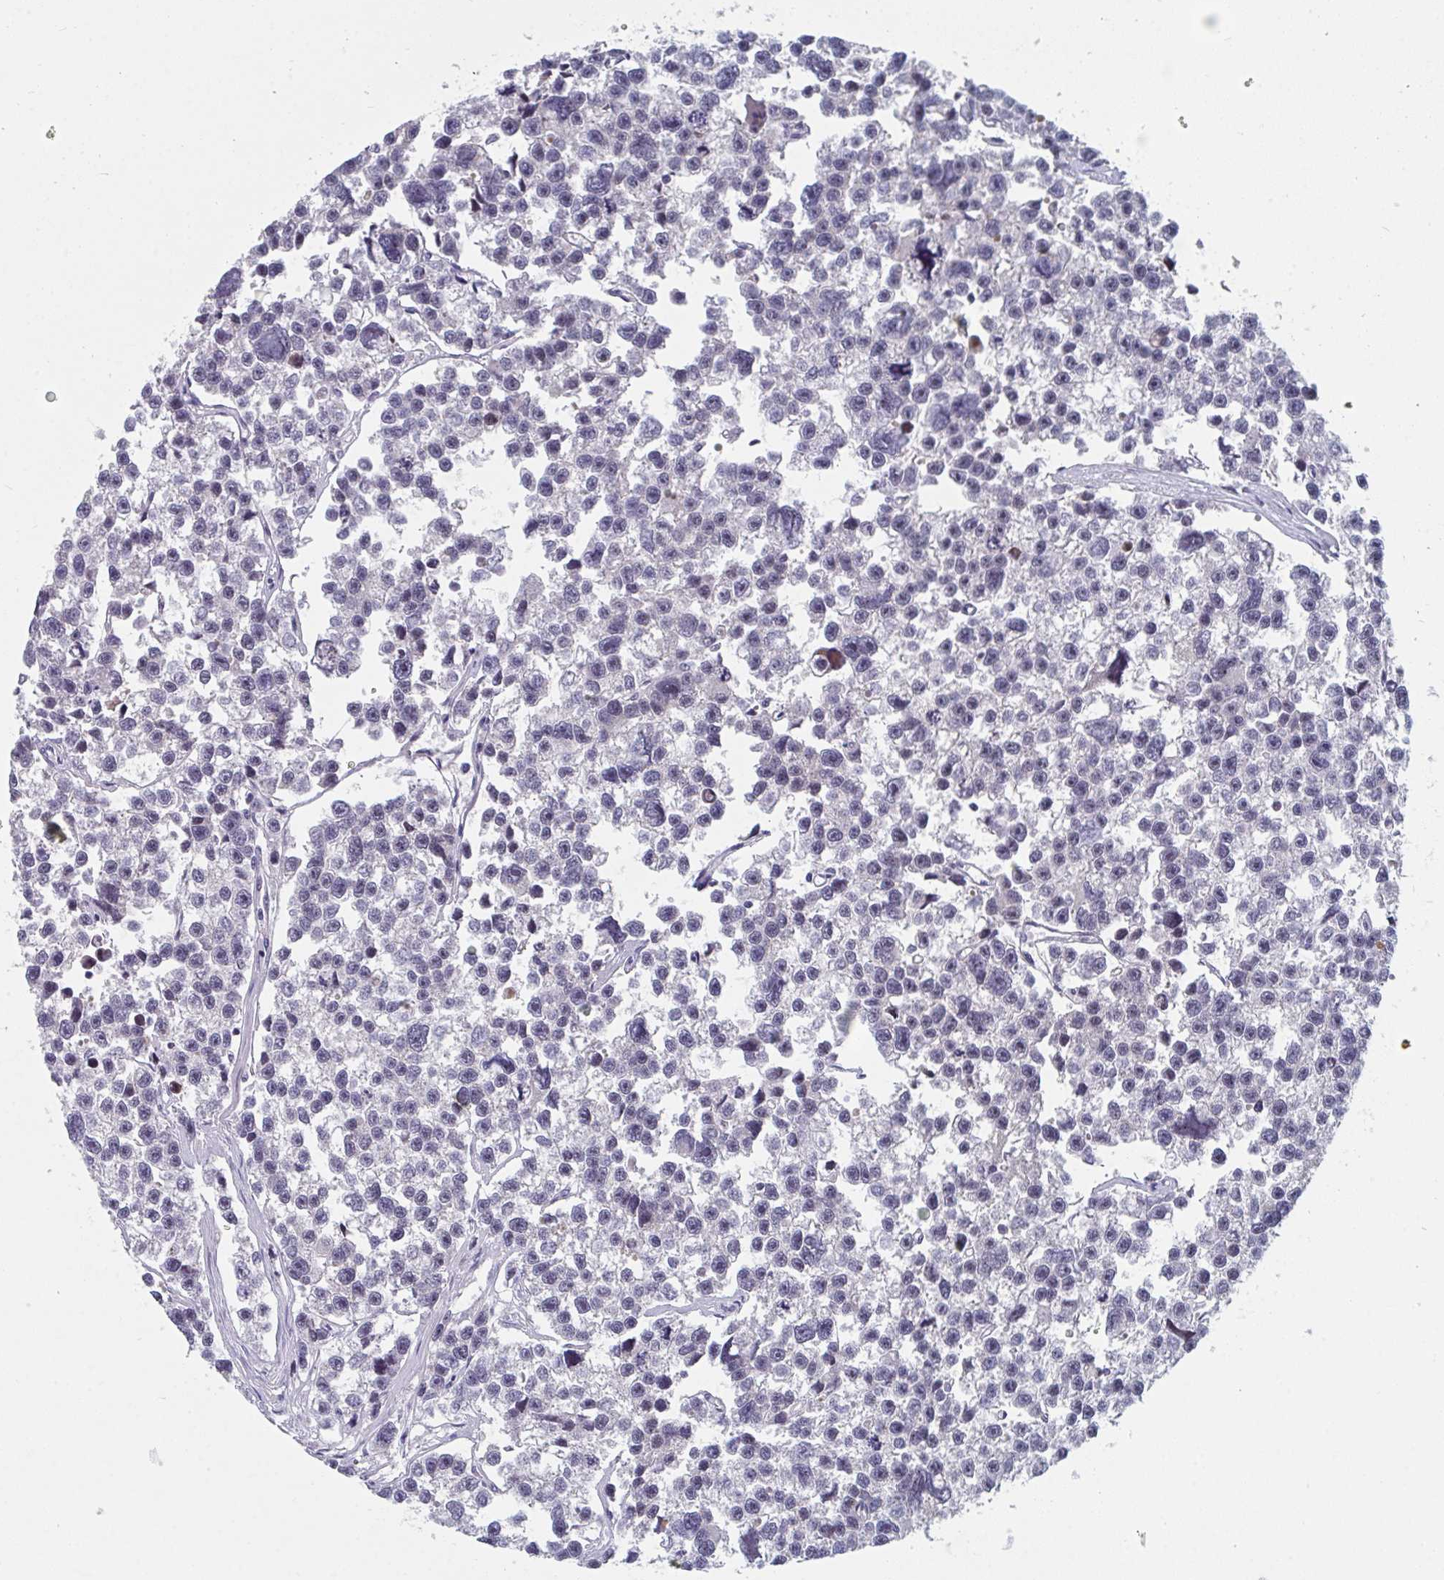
{"staining": {"intensity": "weak", "quantity": "<25%", "location": "nuclear"}, "tissue": "testis cancer", "cell_type": "Tumor cells", "image_type": "cancer", "snomed": [{"axis": "morphology", "description": "Seminoma, NOS"}, {"axis": "topography", "description": "Testis"}], "caption": "The IHC photomicrograph has no significant expression in tumor cells of testis cancer (seminoma) tissue. (DAB immunohistochemistry (IHC), high magnification).", "gene": "CENPT", "patient": {"sex": "male", "age": 26}}